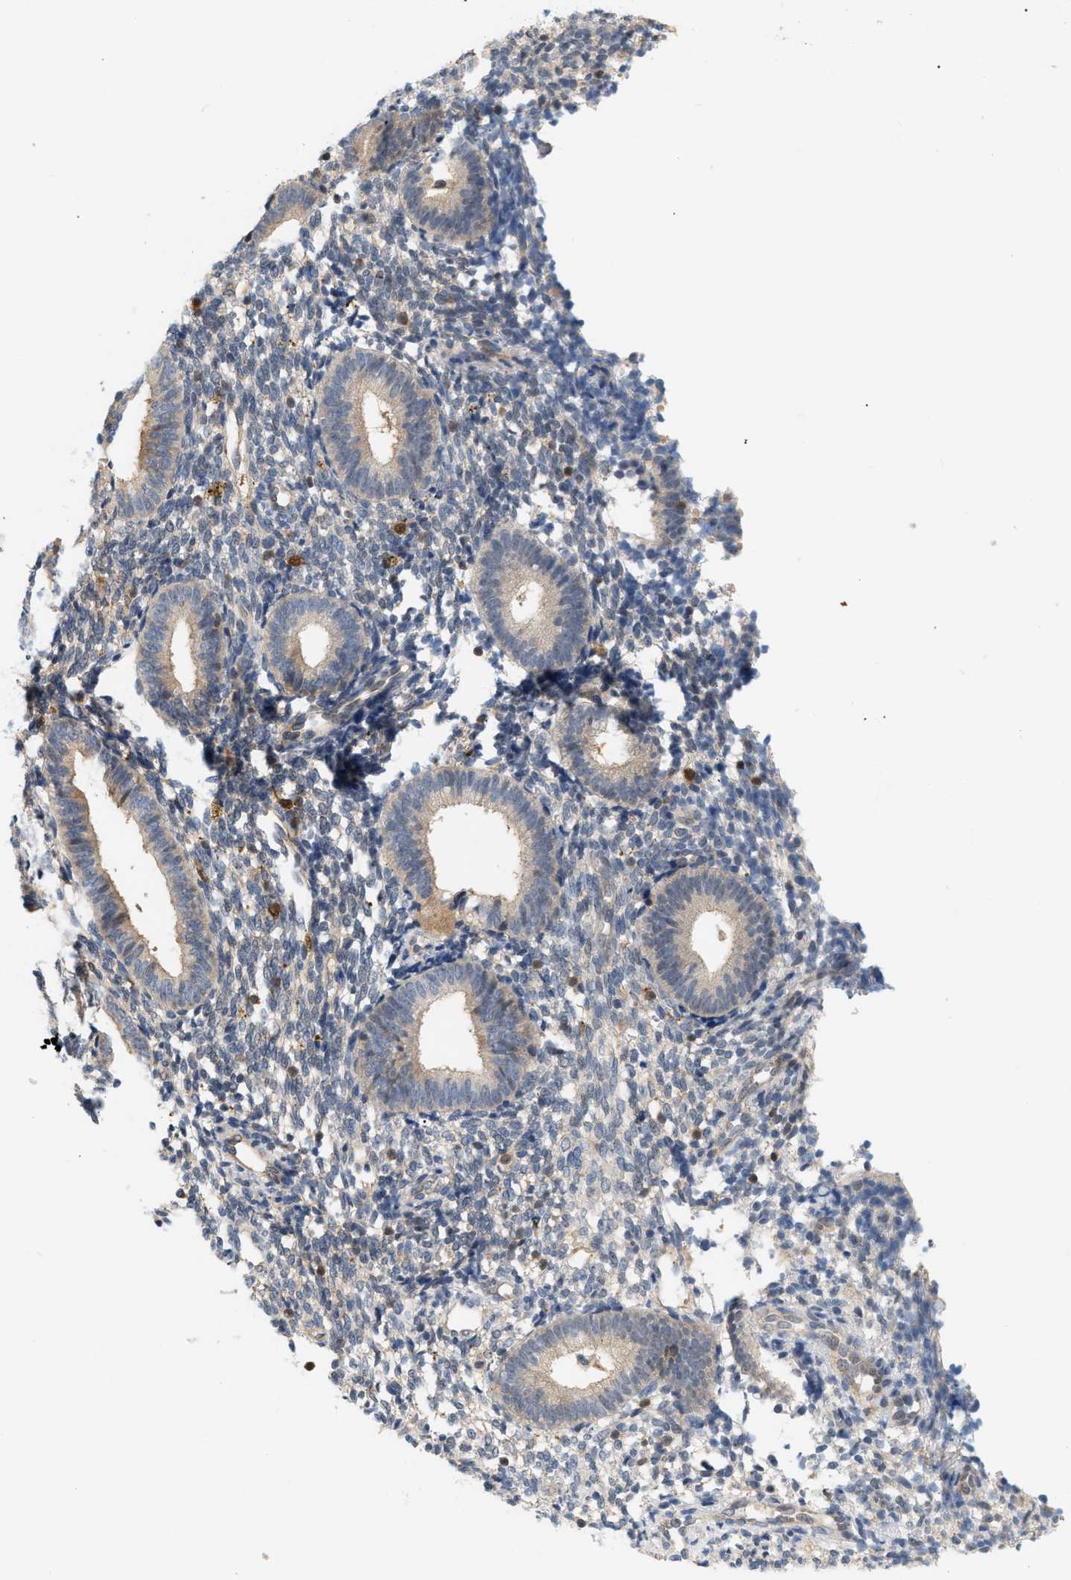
{"staining": {"intensity": "weak", "quantity": "<25%", "location": "cytoplasmic/membranous"}, "tissue": "endometrium", "cell_type": "Cells in endometrial stroma", "image_type": "normal", "snomed": [{"axis": "morphology", "description": "Normal tissue, NOS"}, {"axis": "topography", "description": "Uterus"}, {"axis": "topography", "description": "Endometrium"}], "caption": "Endometrium stained for a protein using immunohistochemistry (IHC) demonstrates no staining cells in endometrial stroma.", "gene": "PYCARD", "patient": {"sex": "female", "age": 33}}